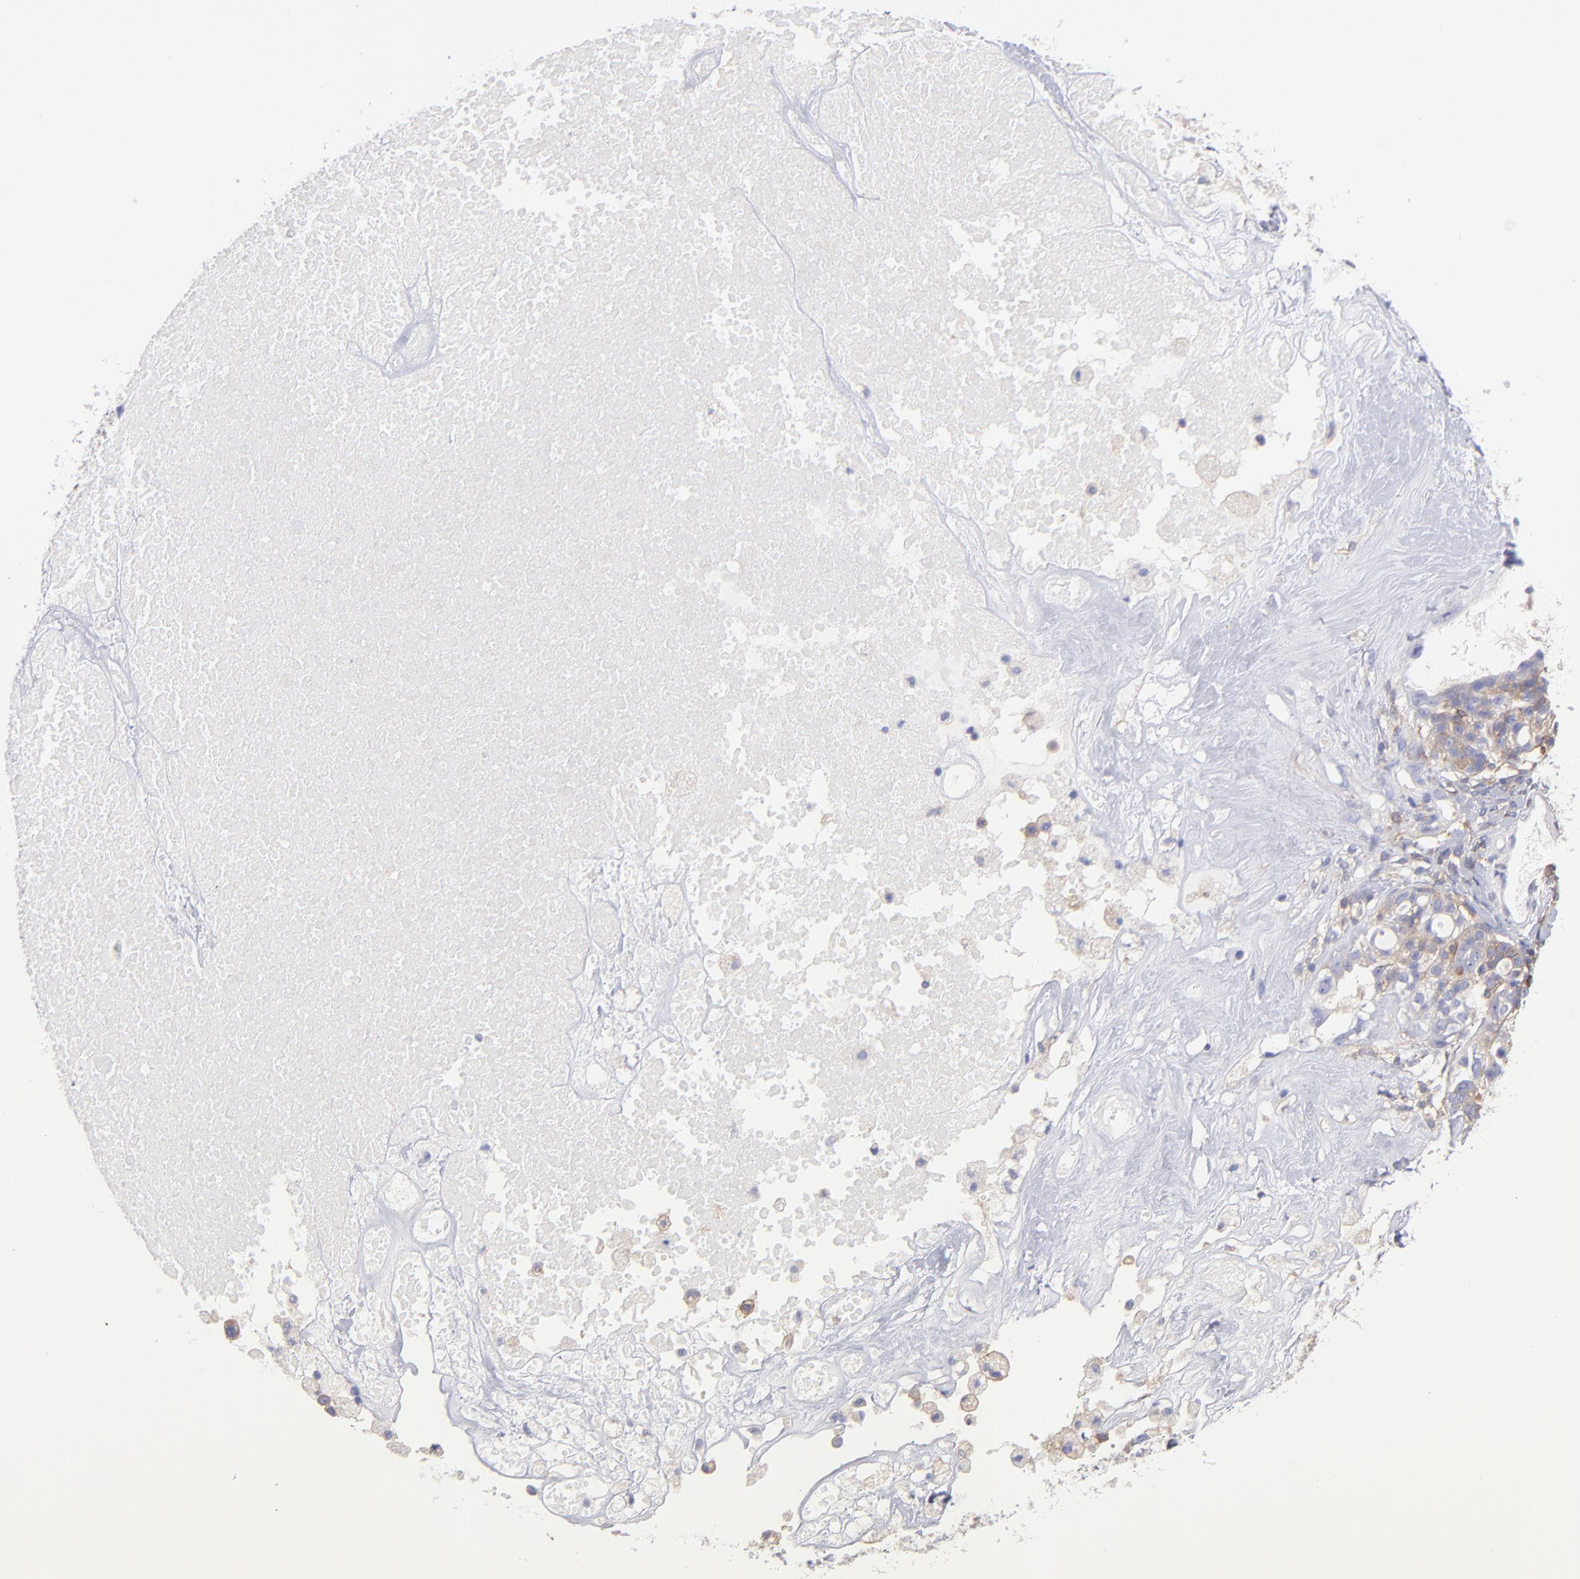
{"staining": {"intensity": "moderate", "quantity": ">75%", "location": "cytoplasmic/membranous"}, "tissue": "ovarian cancer", "cell_type": "Tumor cells", "image_type": "cancer", "snomed": [{"axis": "morphology", "description": "Cystadenocarcinoma, serous, NOS"}, {"axis": "topography", "description": "Ovary"}], "caption": "Protein analysis of ovarian cancer tissue shows moderate cytoplasmic/membranous positivity in approximately >75% of tumor cells.", "gene": "PRKCA", "patient": {"sex": "female", "age": 66}}